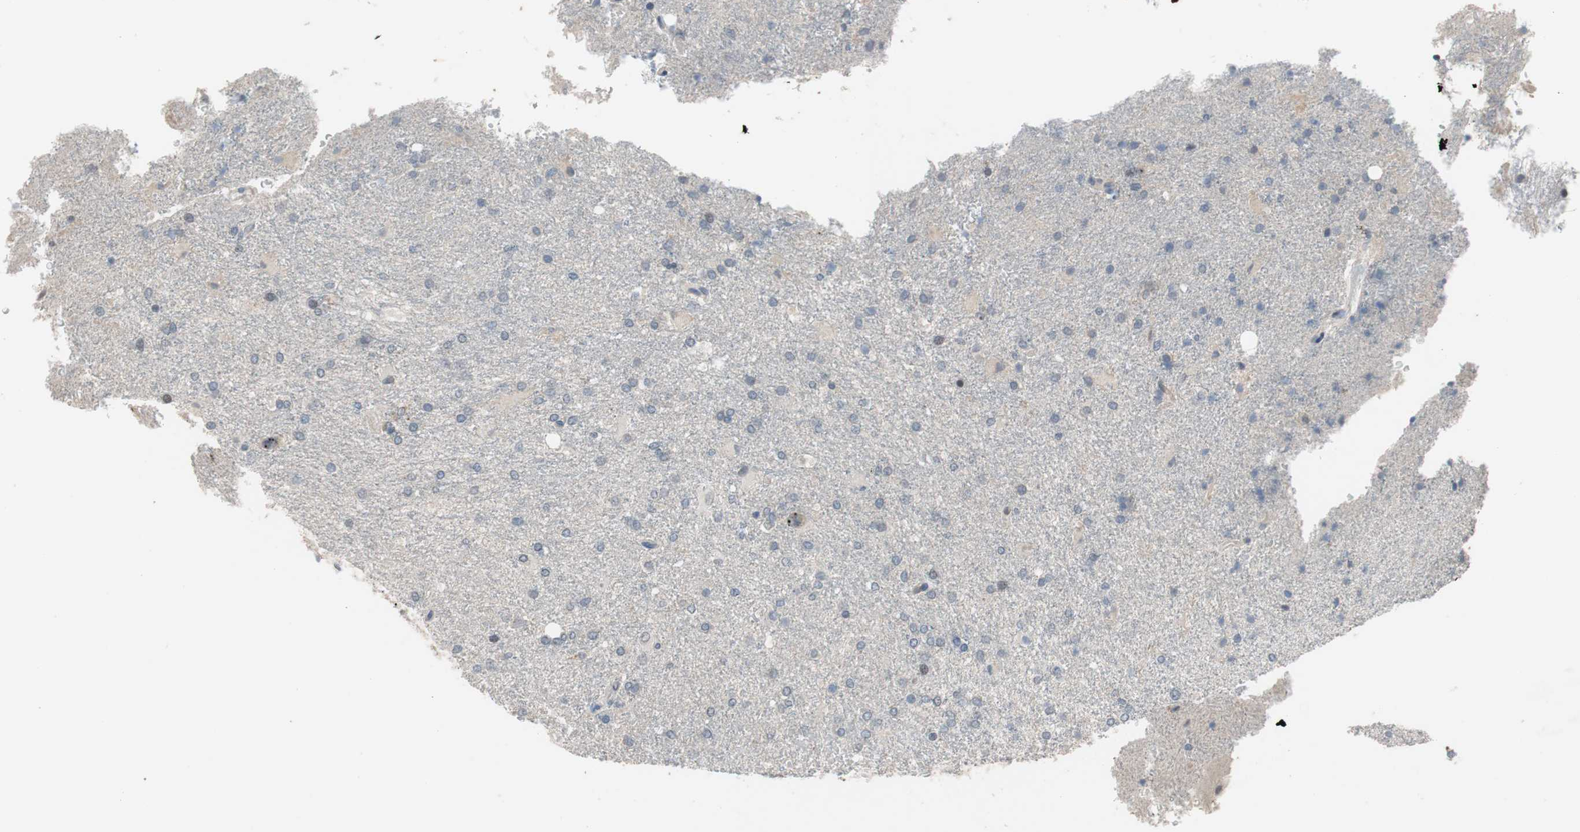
{"staining": {"intensity": "negative", "quantity": "none", "location": "none"}, "tissue": "glioma", "cell_type": "Tumor cells", "image_type": "cancer", "snomed": [{"axis": "morphology", "description": "Glioma, malignant, High grade"}, {"axis": "topography", "description": "Brain"}], "caption": "Immunohistochemistry (IHC) image of neoplastic tissue: human glioma stained with DAB (3,3'-diaminobenzidine) shows no significant protein expression in tumor cells.", "gene": "COL12A1", "patient": {"sex": "male", "age": 71}}